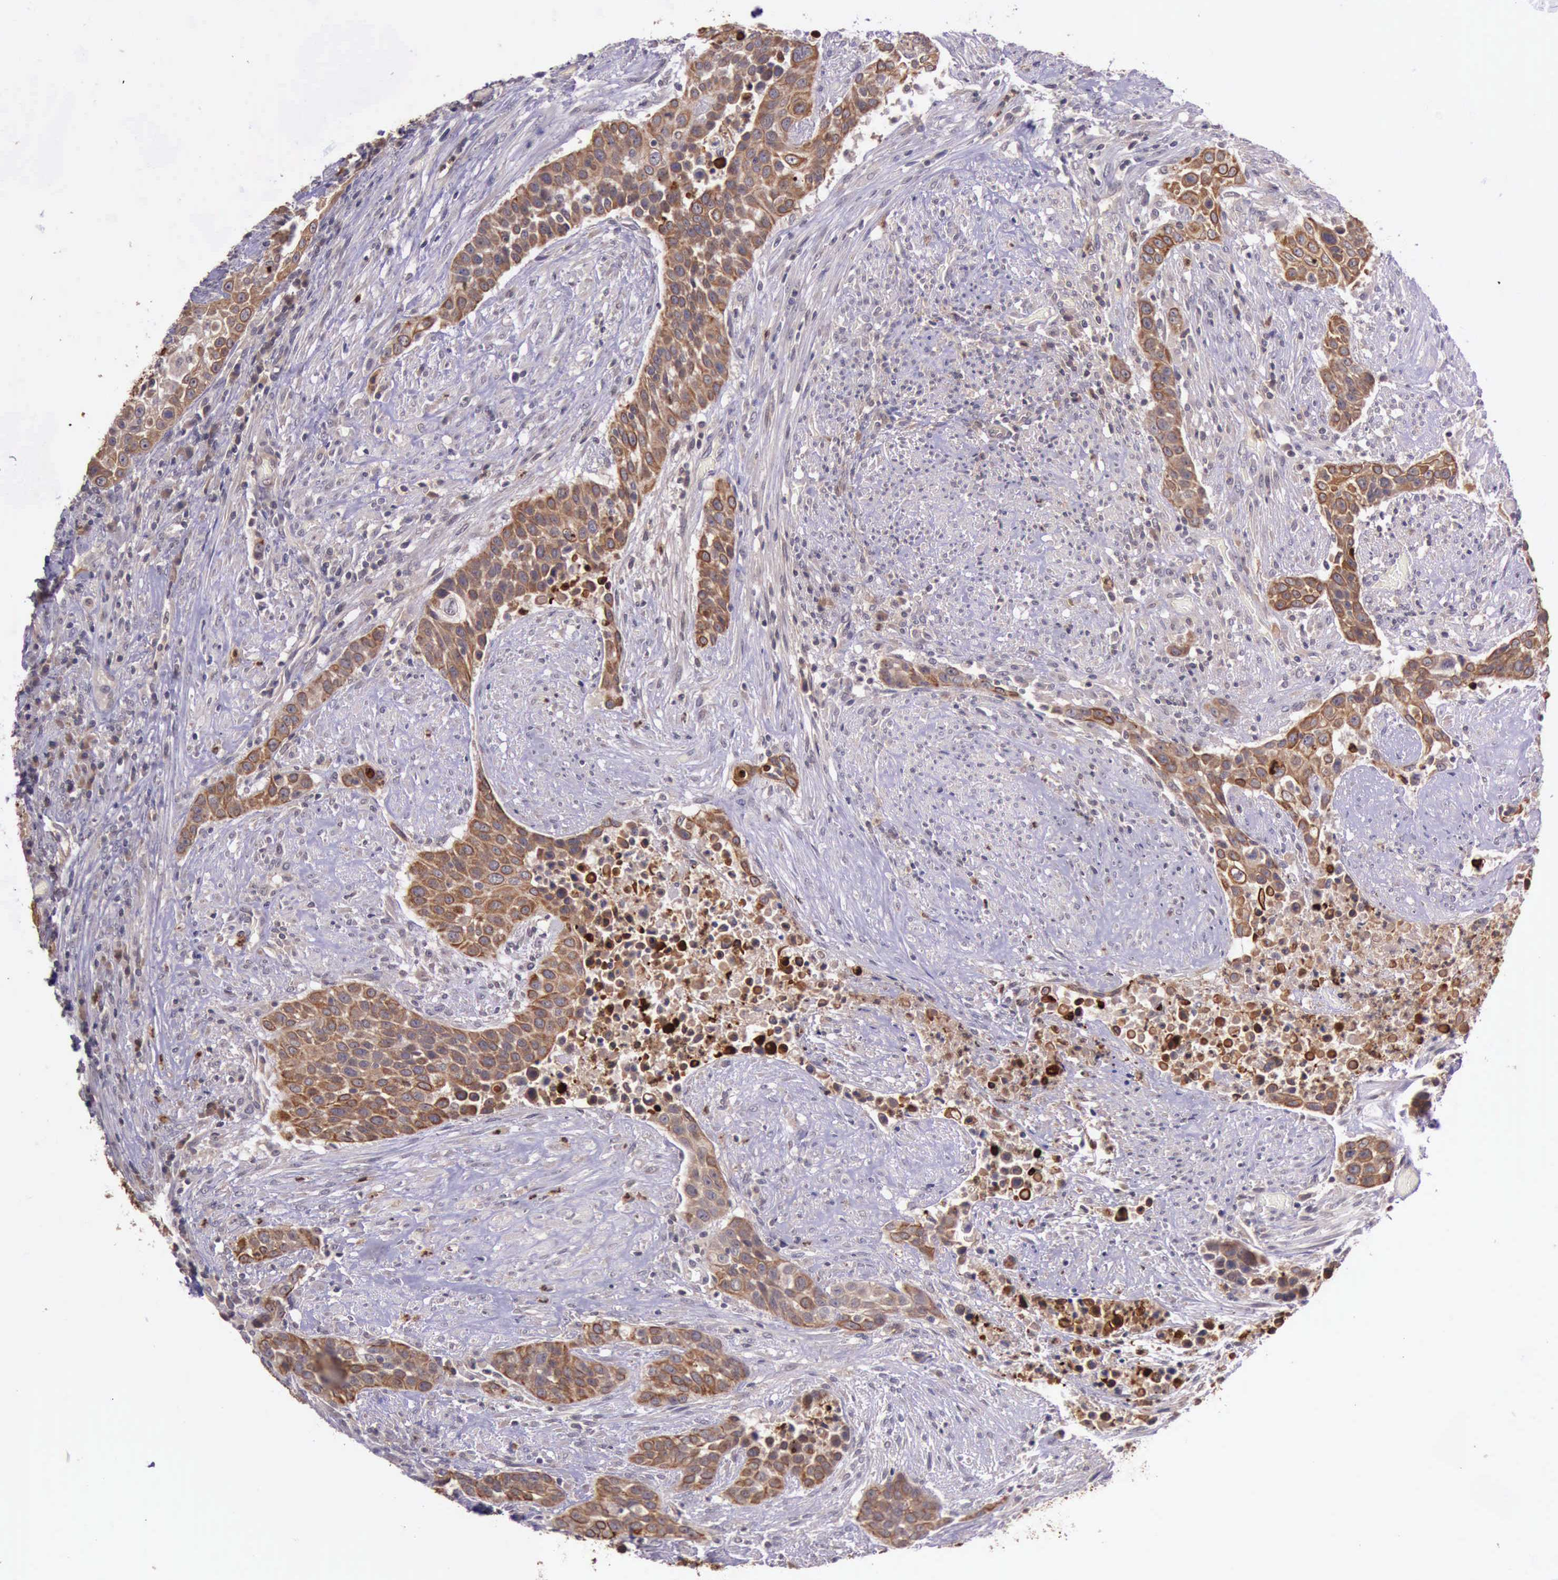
{"staining": {"intensity": "moderate", "quantity": ">75%", "location": "cytoplasmic/membranous"}, "tissue": "urothelial cancer", "cell_type": "Tumor cells", "image_type": "cancer", "snomed": [{"axis": "morphology", "description": "Urothelial carcinoma, High grade"}, {"axis": "topography", "description": "Urinary bladder"}], "caption": "Brown immunohistochemical staining in urothelial carcinoma (high-grade) demonstrates moderate cytoplasmic/membranous expression in about >75% of tumor cells.", "gene": "PRICKLE3", "patient": {"sex": "male", "age": 74}}